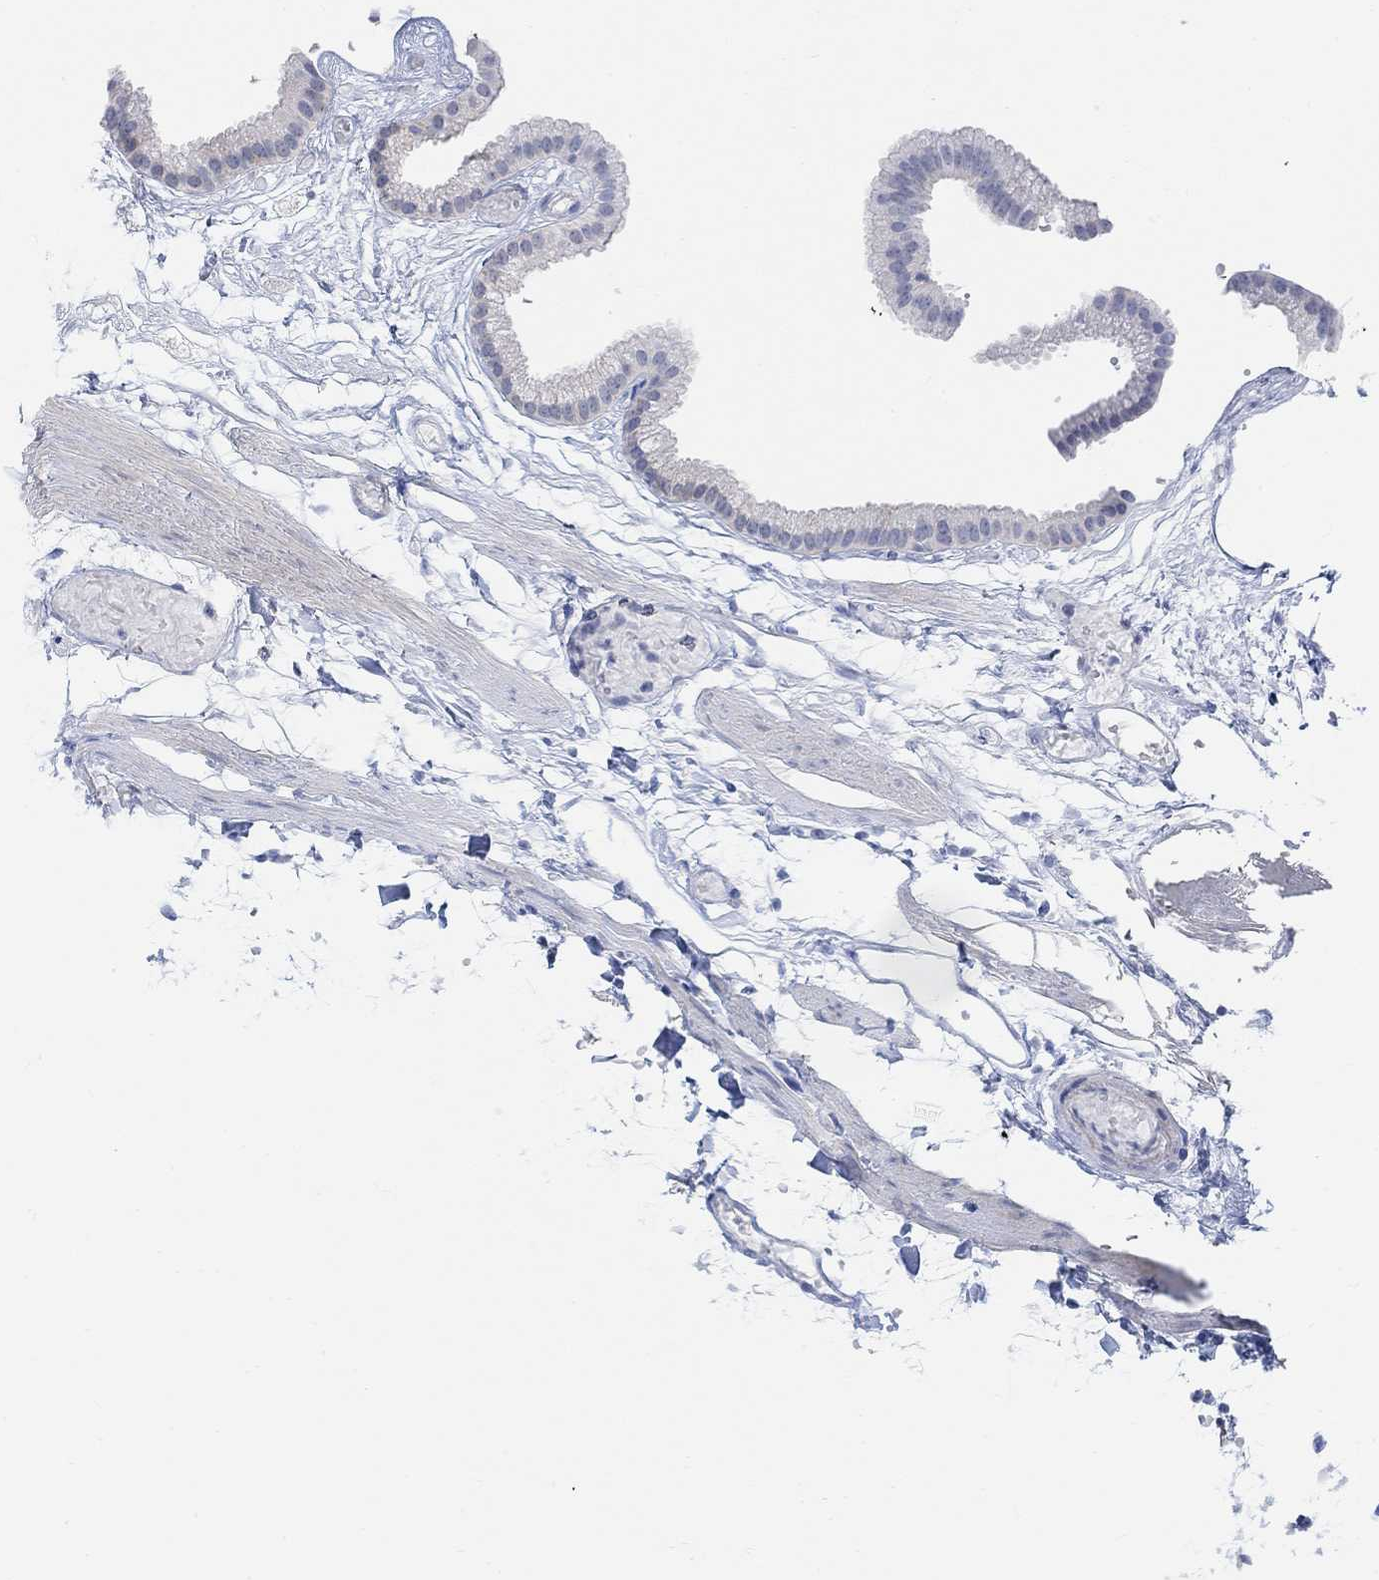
{"staining": {"intensity": "negative", "quantity": "none", "location": "none"}, "tissue": "gallbladder", "cell_type": "Glandular cells", "image_type": "normal", "snomed": [{"axis": "morphology", "description": "Normal tissue, NOS"}, {"axis": "topography", "description": "Gallbladder"}], "caption": "Human gallbladder stained for a protein using IHC shows no staining in glandular cells.", "gene": "RIMS1", "patient": {"sex": "female", "age": 45}}